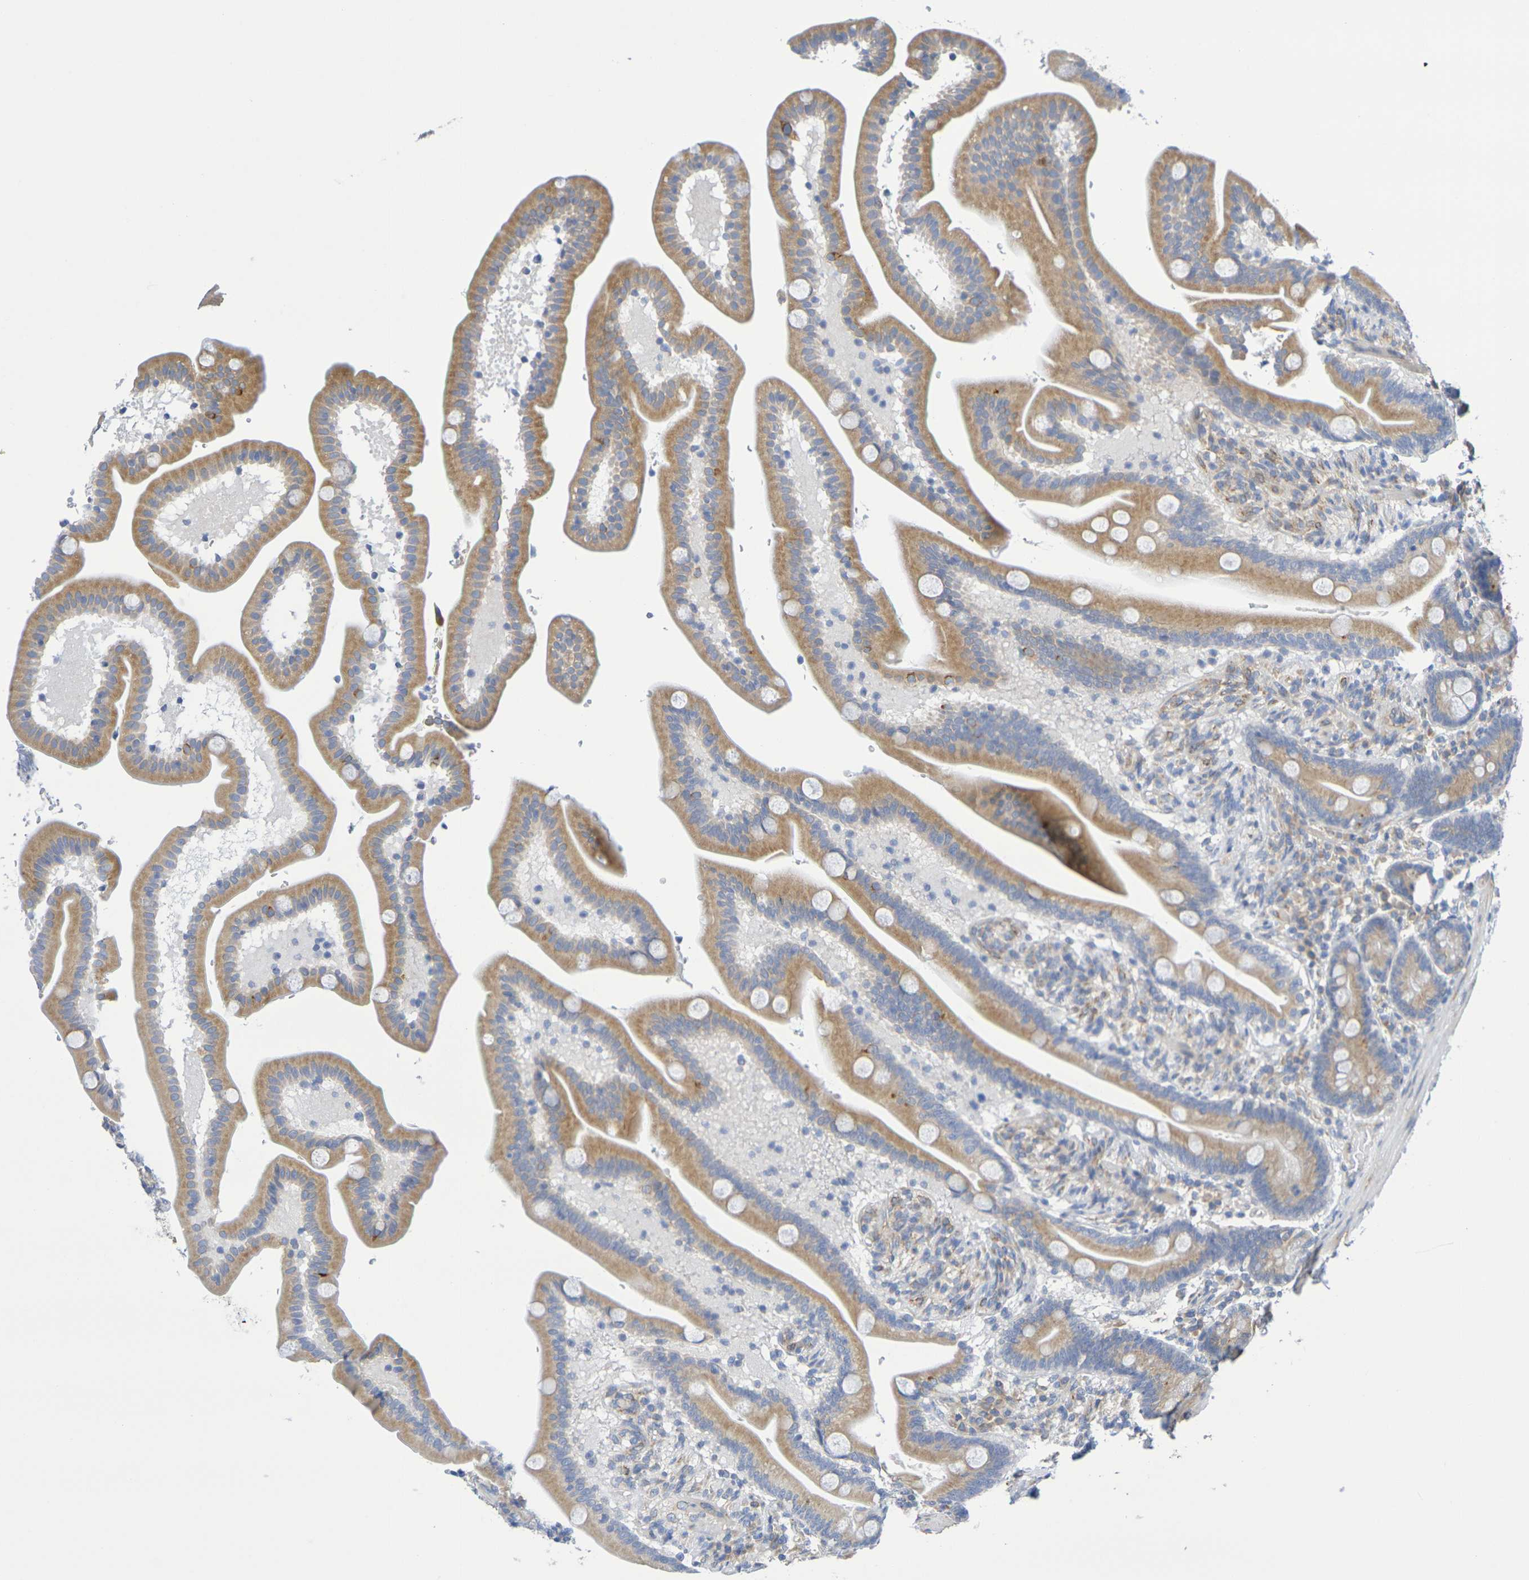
{"staining": {"intensity": "moderate", "quantity": ">75%", "location": "cytoplasmic/membranous"}, "tissue": "duodenum", "cell_type": "Glandular cells", "image_type": "normal", "snomed": [{"axis": "morphology", "description": "Normal tissue, NOS"}, {"axis": "topography", "description": "Duodenum"}], "caption": "High-power microscopy captured an immunohistochemistry (IHC) image of normal duodenum, revealing moderate cytoplasmic/membranous positivity in approximately >75% of glandular cells.", "gene": "TMCC3", "patient": {"sex": "male", "age": 54}}